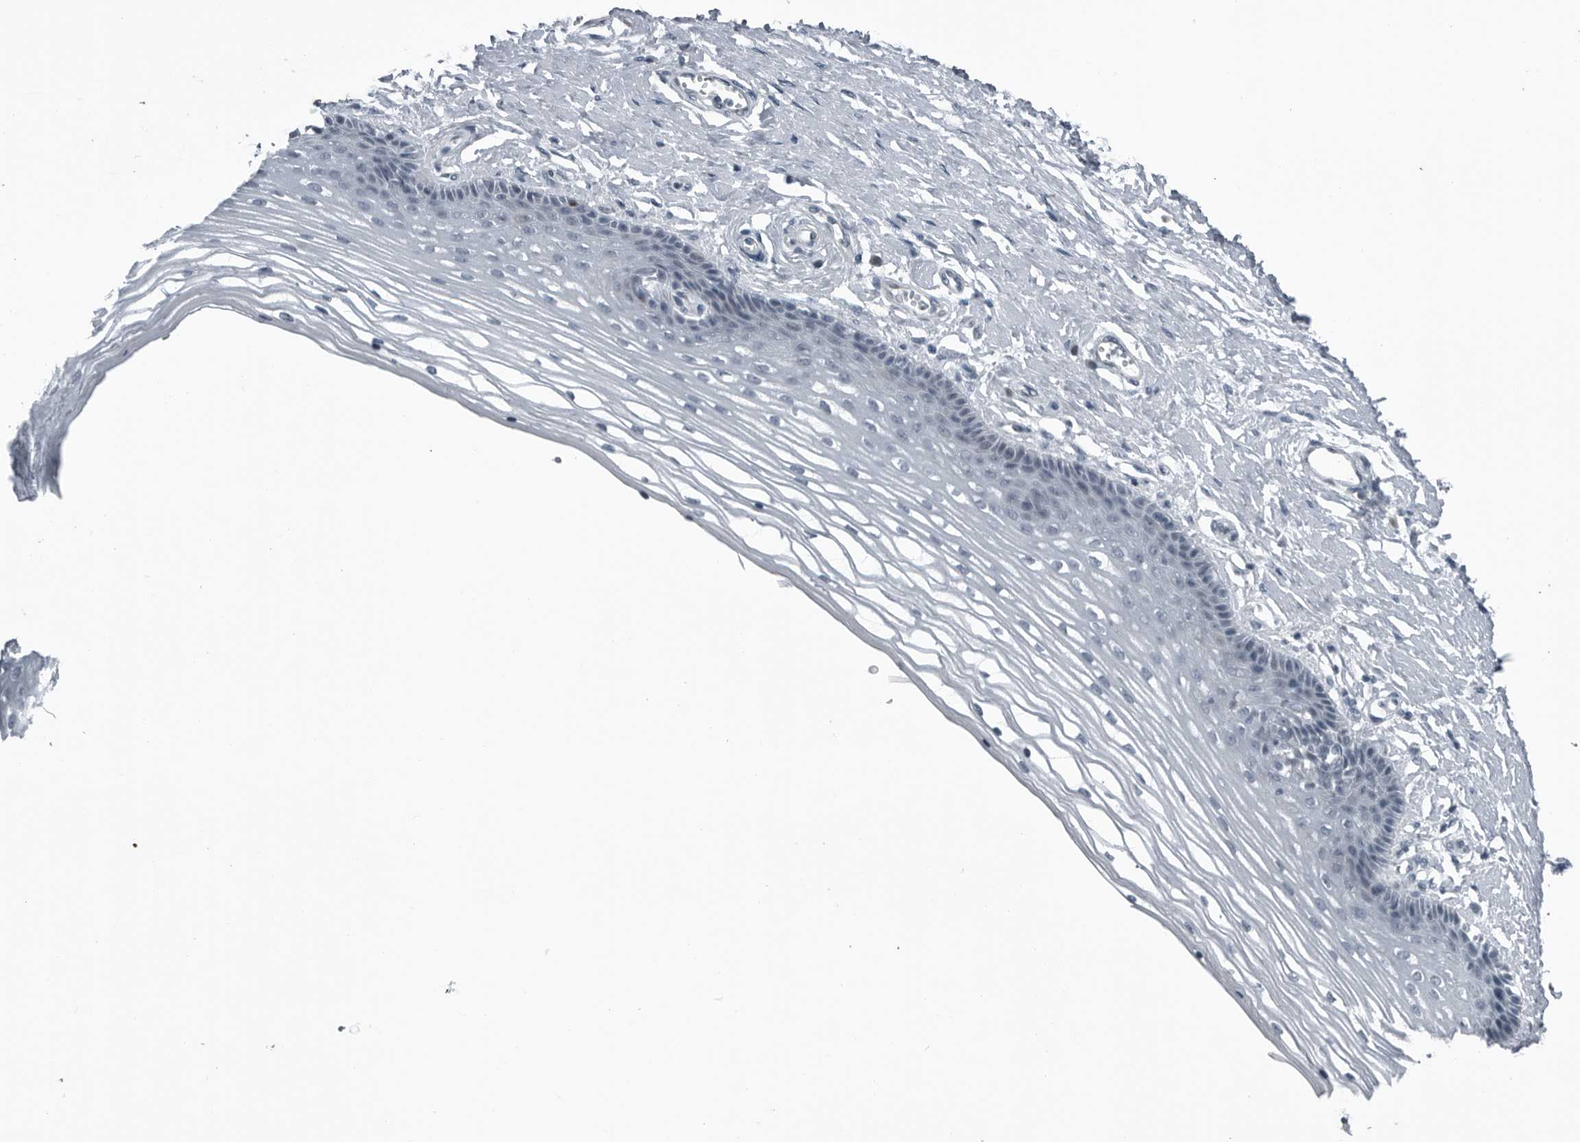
{"staining": {"intensity": "weak", "quantity": "<25%", "location": "cytoplasmic/membranous"}, "tissue": "vagina", "cell_type": "Squamous epithelial cells", "image_type": "normal", "snomed": [{"axis": "morphology", "description": "Normal tissue, NOS"}, {"axis": "topography", "description": "Vagina"}], "caption": "Vagina was stained to show a protein in brown. There is no significant expression in squamous epithelial cells. The staining was performed using DAB to visualize the protein expression in brown, while the nuclei were stained in blue with hematoxylin (Magnification: 20x).", "gene": "DNAAF11", "patient": {"sex": "female", "age": 46}}